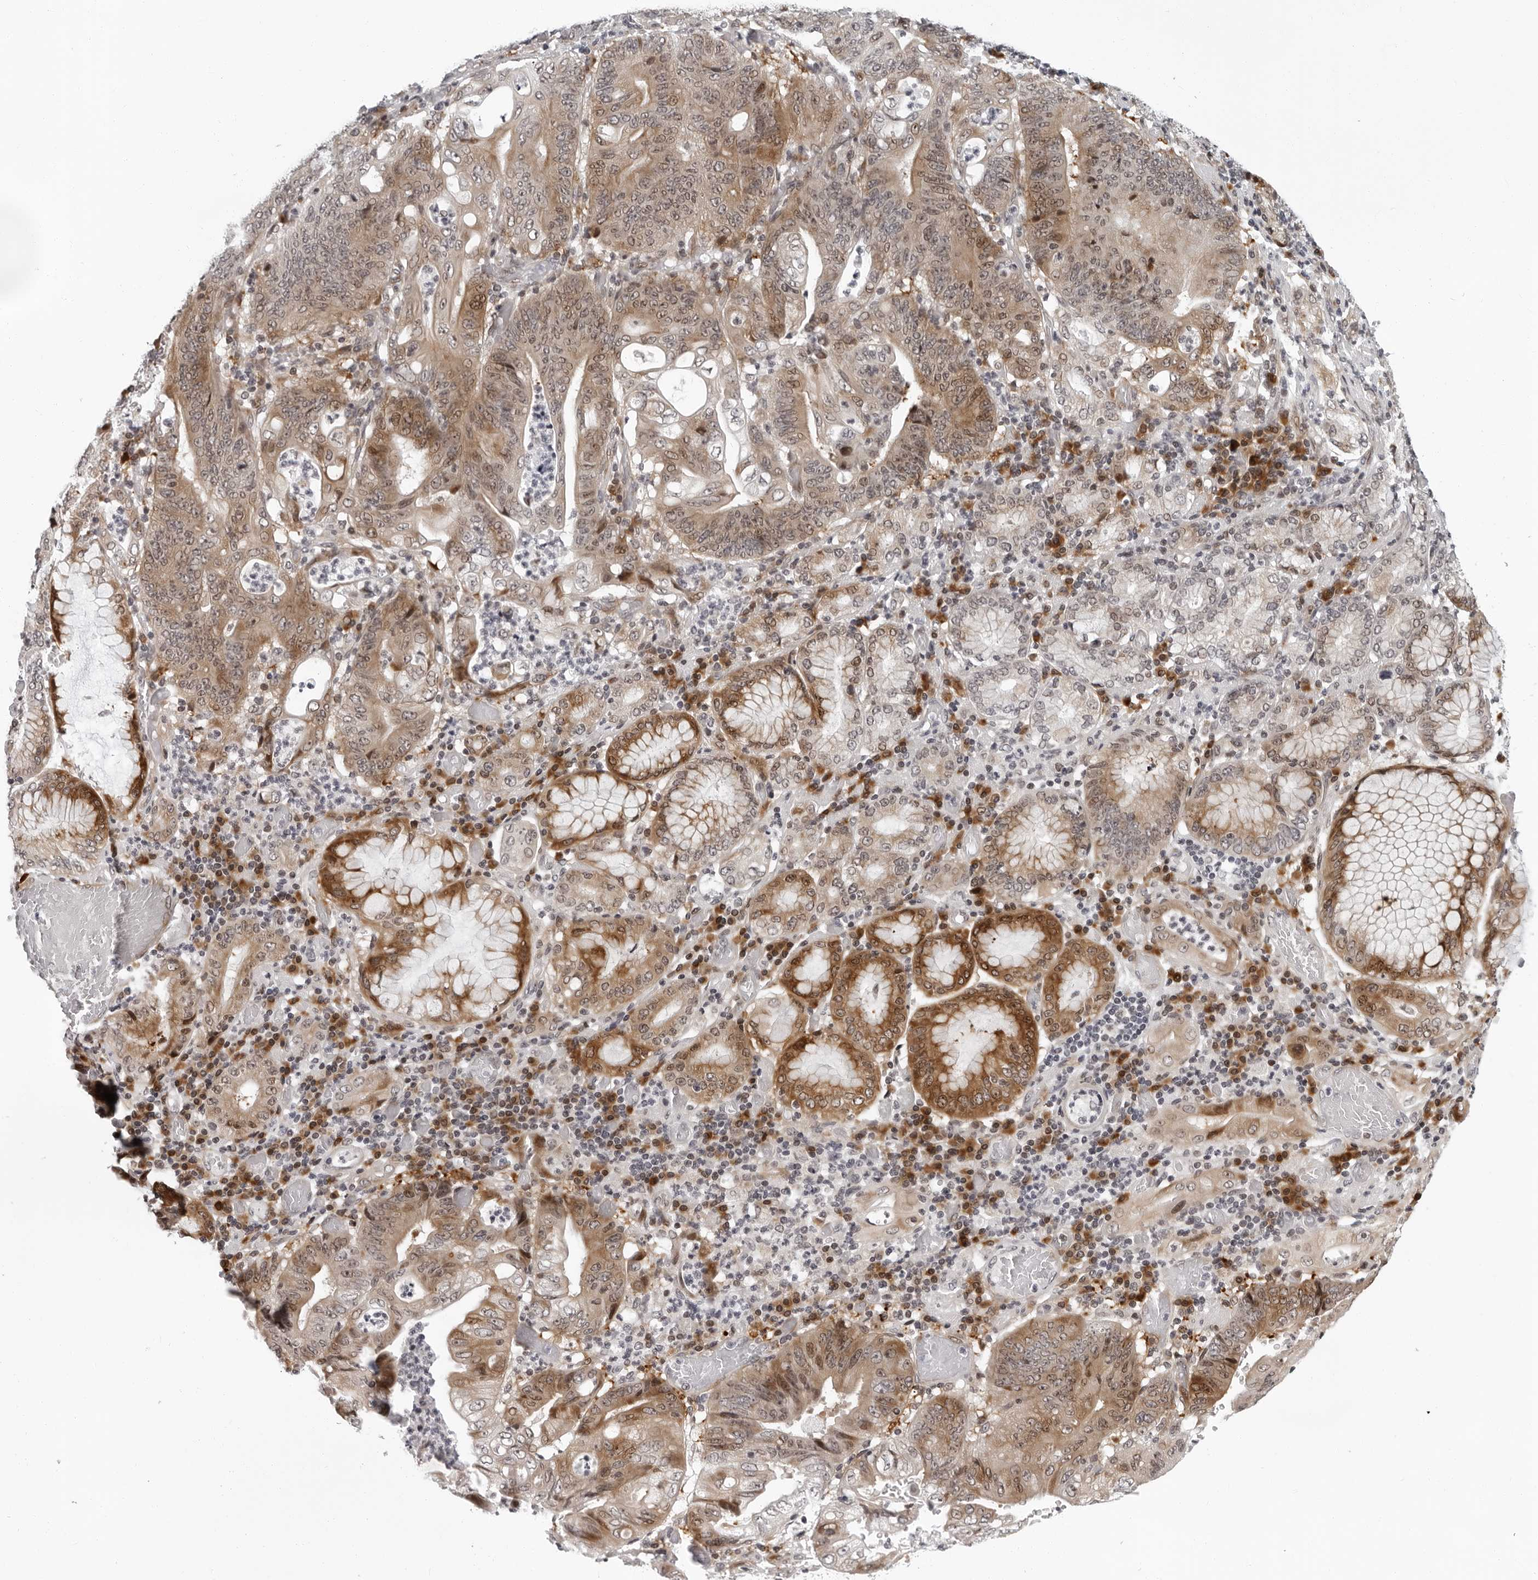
{"staining": {"intensity": "moderate", "quantity": ">75%", "location": "cytoplasmic/membranous,nuclear"}, "tissue": "stomach cancer", "cell_type": "Tumor cells", "image_type": "cancer", "snomed": [{"axis": "morphology", "description": "Adenocarcinoma, NOS"}, {"axis": "topography", "description": "Stomach"}], "caption": "Moderate cytoplasmic/membranous and nuclear protein expression is present in about >75% of tumor cells in stomach cancer.", "gene": "PIP4K2C", "patient": {"sex": "female", "age": 73}}